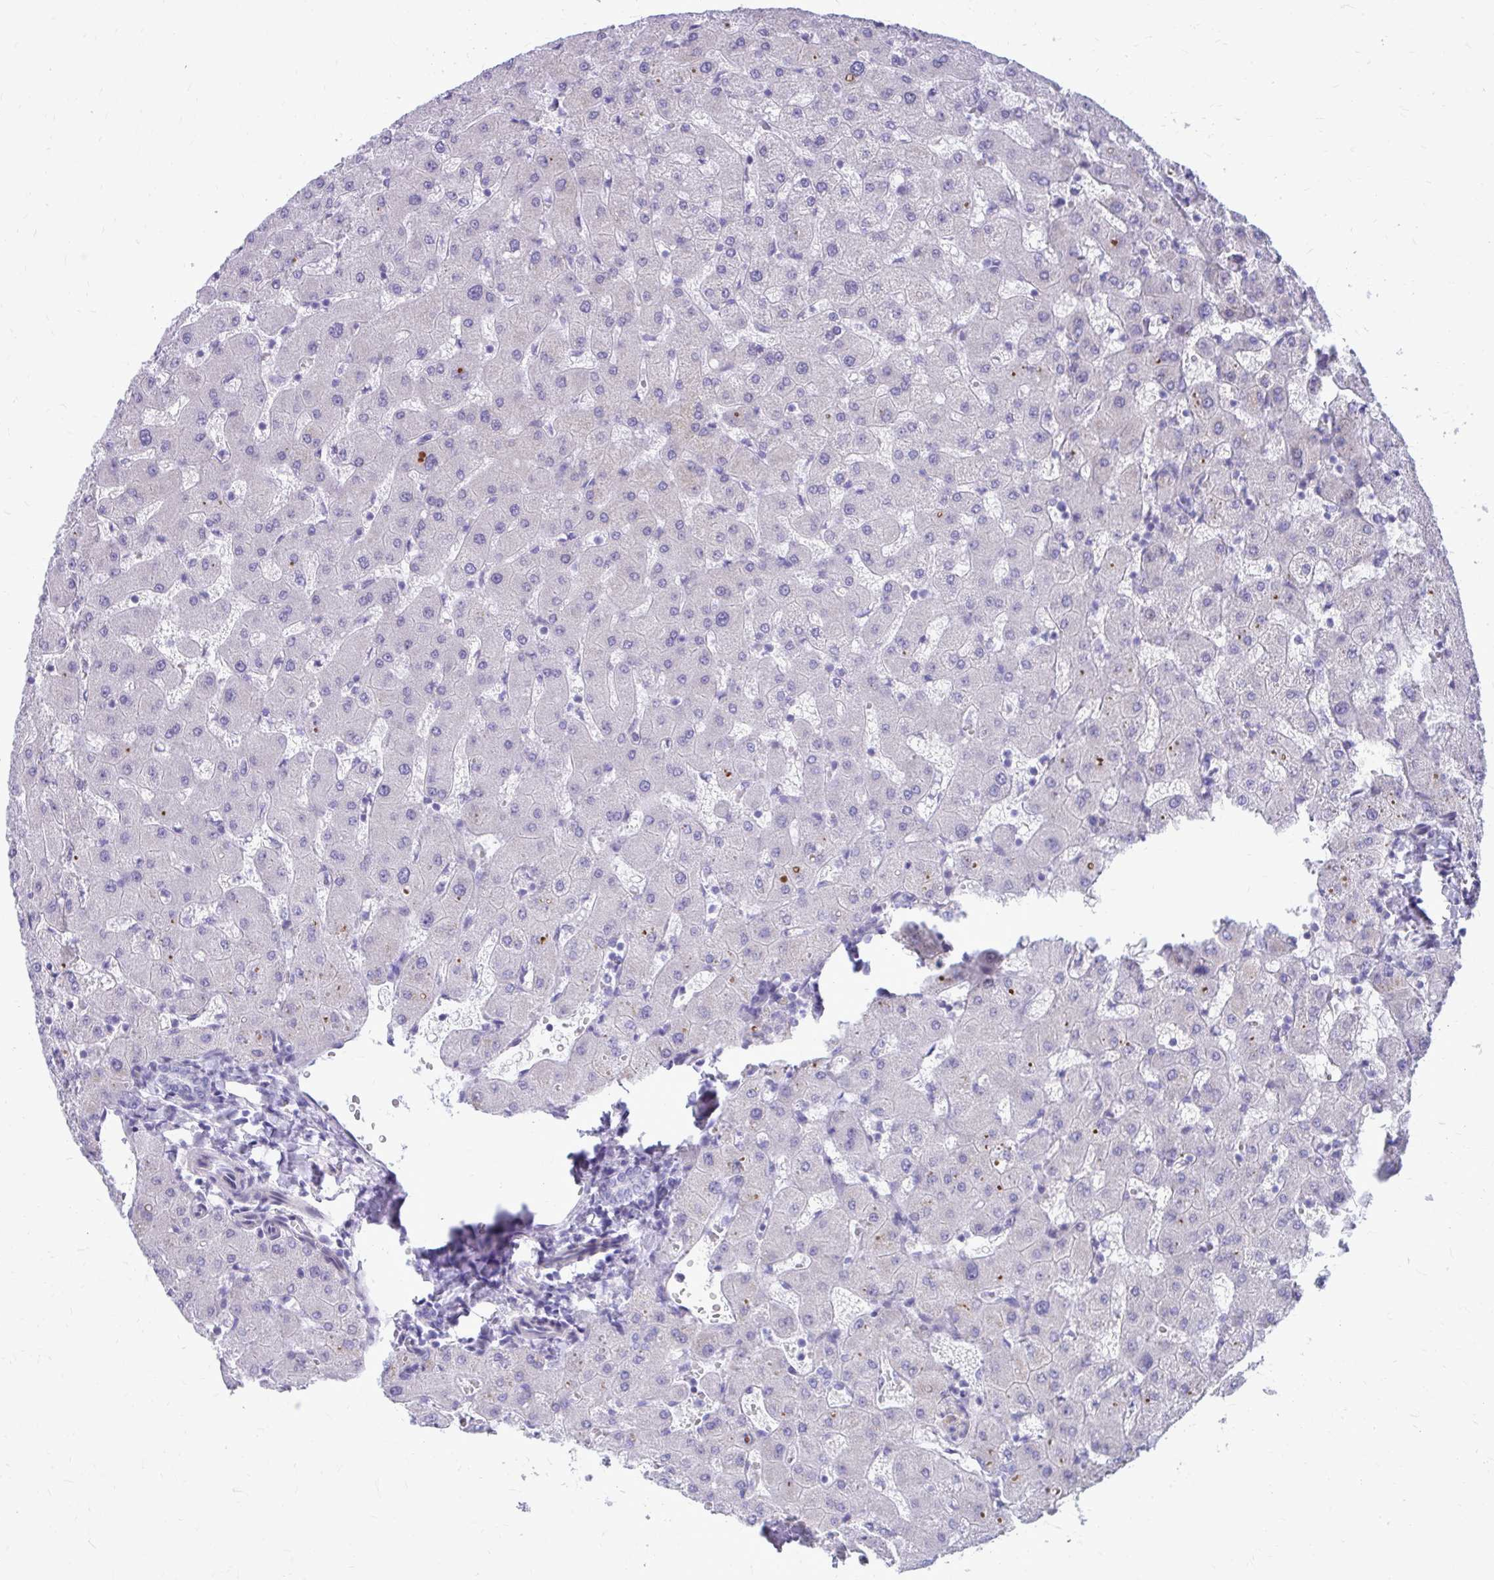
{"staining": {"intensity": "negative", "quantity": "none", "location": "none"}, "tissue": "liver", "cell_type": "Cholangiocytes", "image_type": "normal", "snomed": [{"axis": "morphology", "description": "Normal tissue, NOS"}, {"axis": "topography", "description": "Liver"}], "caption": "IHC histopathology image of normal liver stained for a protein (brown), which displays no staining in cholangiocytes.", "gene": "LCN15", "patient": {"sex": "female", "age": 63}}